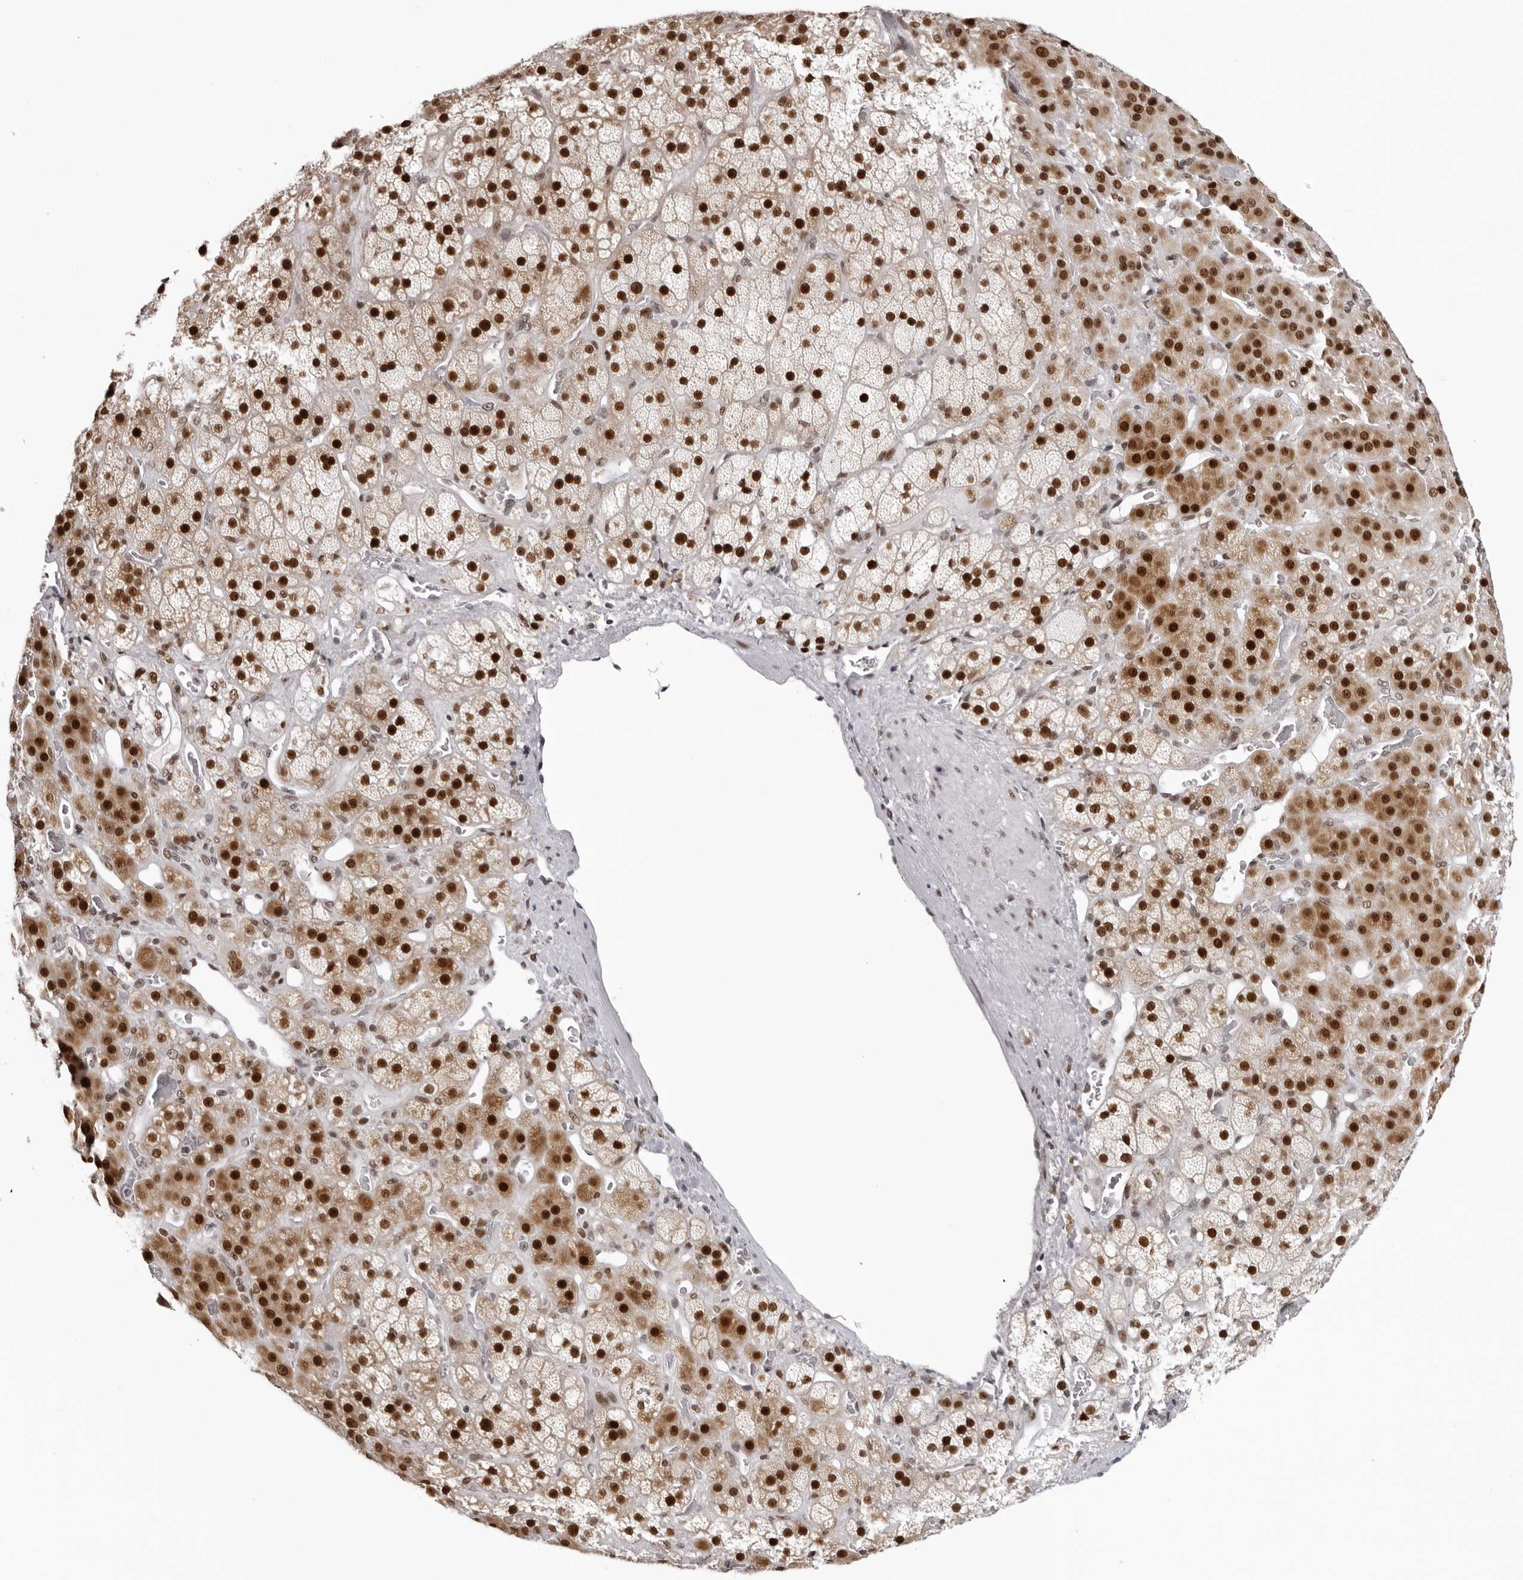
{"staining": {"intensity": "strong", "quantity": ">75%", "location": "cytoplasmic/membranous,nuclear"}, "tissue": "adrenal gland", "cell_type": "Glandular cells", "image_type": "normal", "snomed": [{"axis": "morphology", "description": "Normal tissue, NOS"}, {"axis": "topography", "description": "Adrenal gland"}], "caption": "A high amount of strong cytoplasmic/membranous,nuclear positivity is identified in approximately >75% of glandular cells in normal adrenal gland.", "gene": "HEXIM2", "patient": {"sex": "male", "age": 57}}